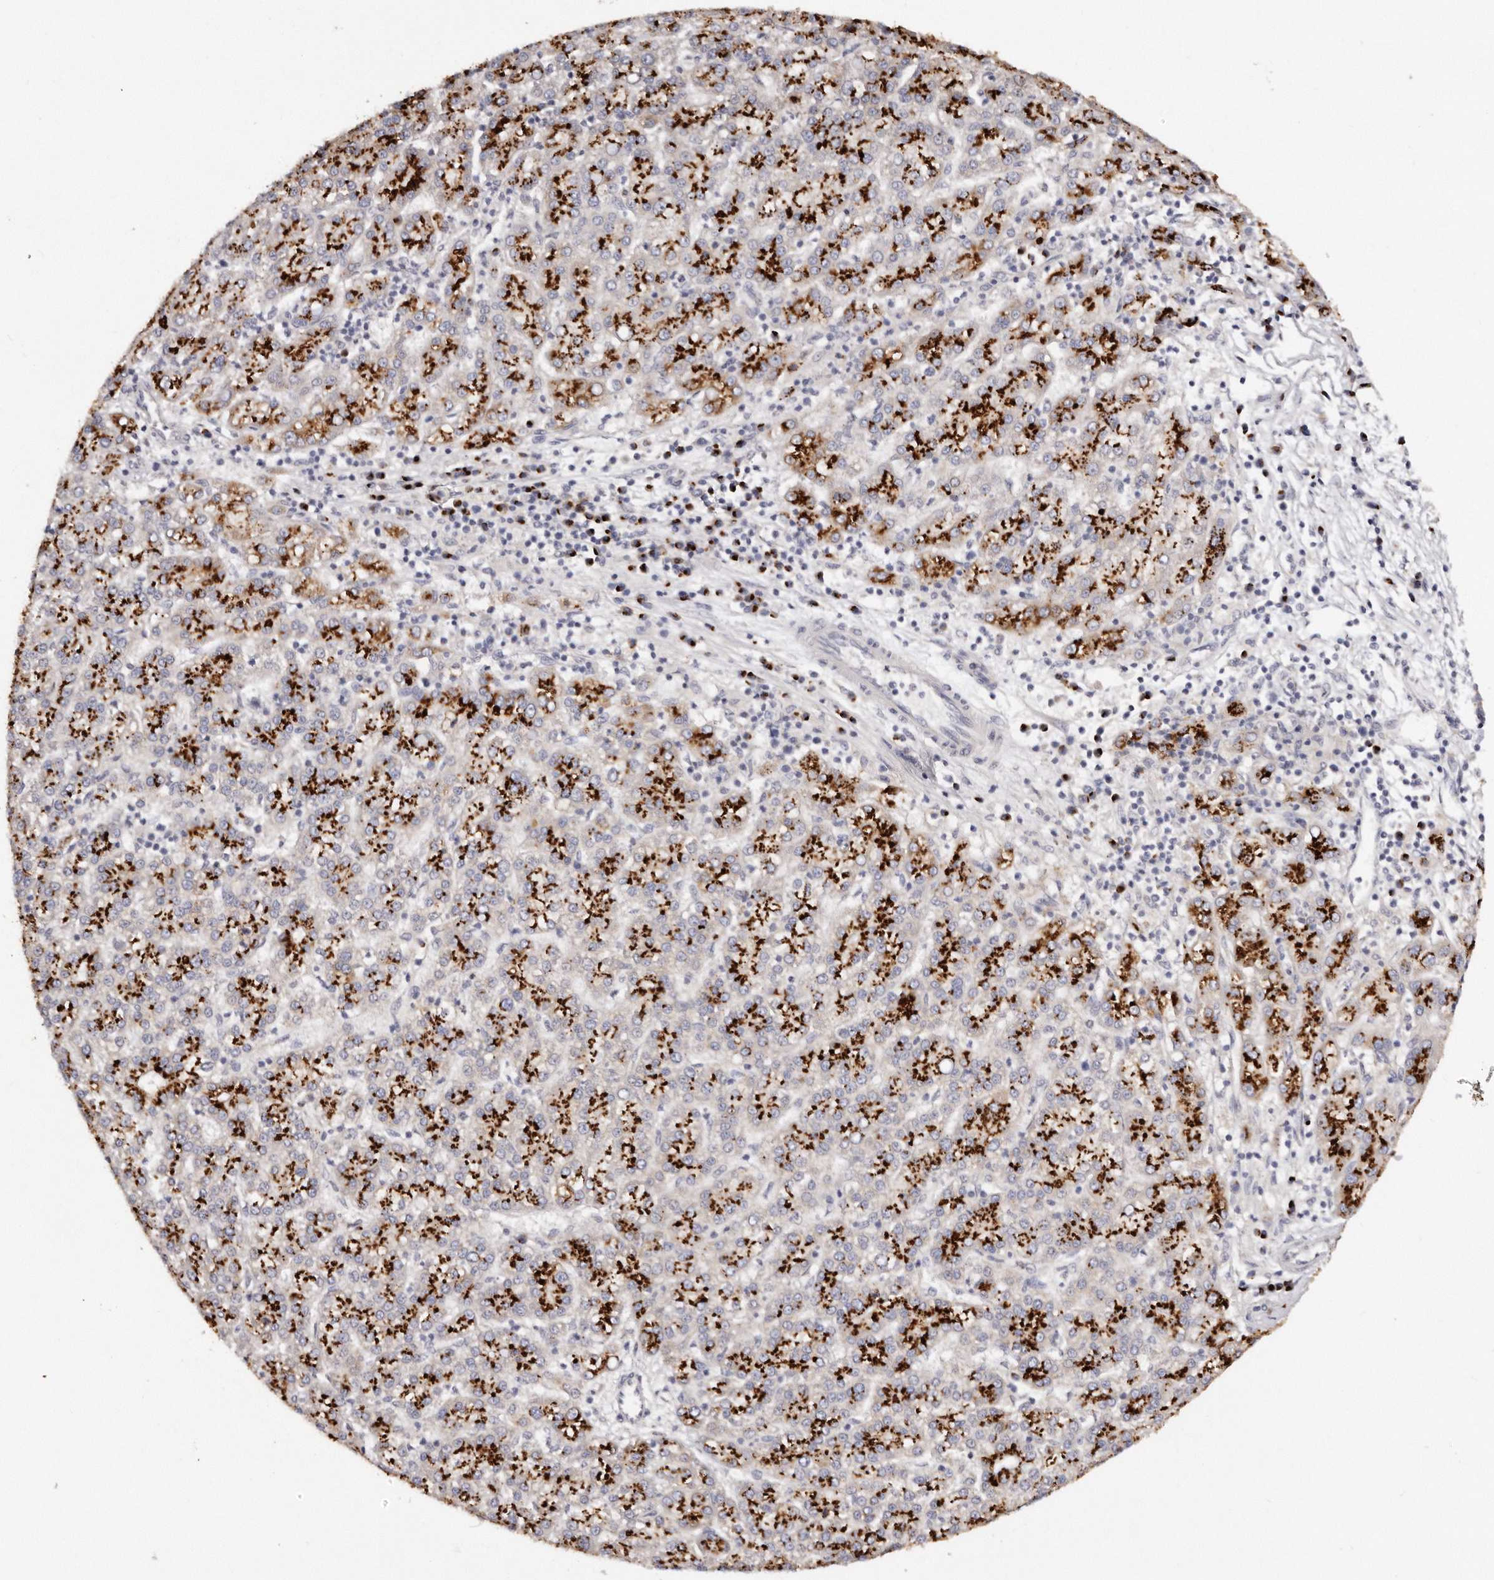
{"staining": {"intensity": "strong", "quantity": ">75%", "location": "cytoplasmic/membranous"}, "tissue": "liver cancer", "cell_type": "Tumor cells", "image_type": "cancer", "snomed": [{"axis": "morphology", "description": "Carcinoma, Hepatocellular, NOS"}, {"axis": "topography", "description": "Liver"}], "caption": "Approximately >75% of tumor cells in hepatocellular carcinoma (liver) reveal strong cytoplasmic/membranous protein staining as visualized by brown immunohistochemical staining.", "gene": "DACT2", "patient": {"sex": "female", "age": 58}}